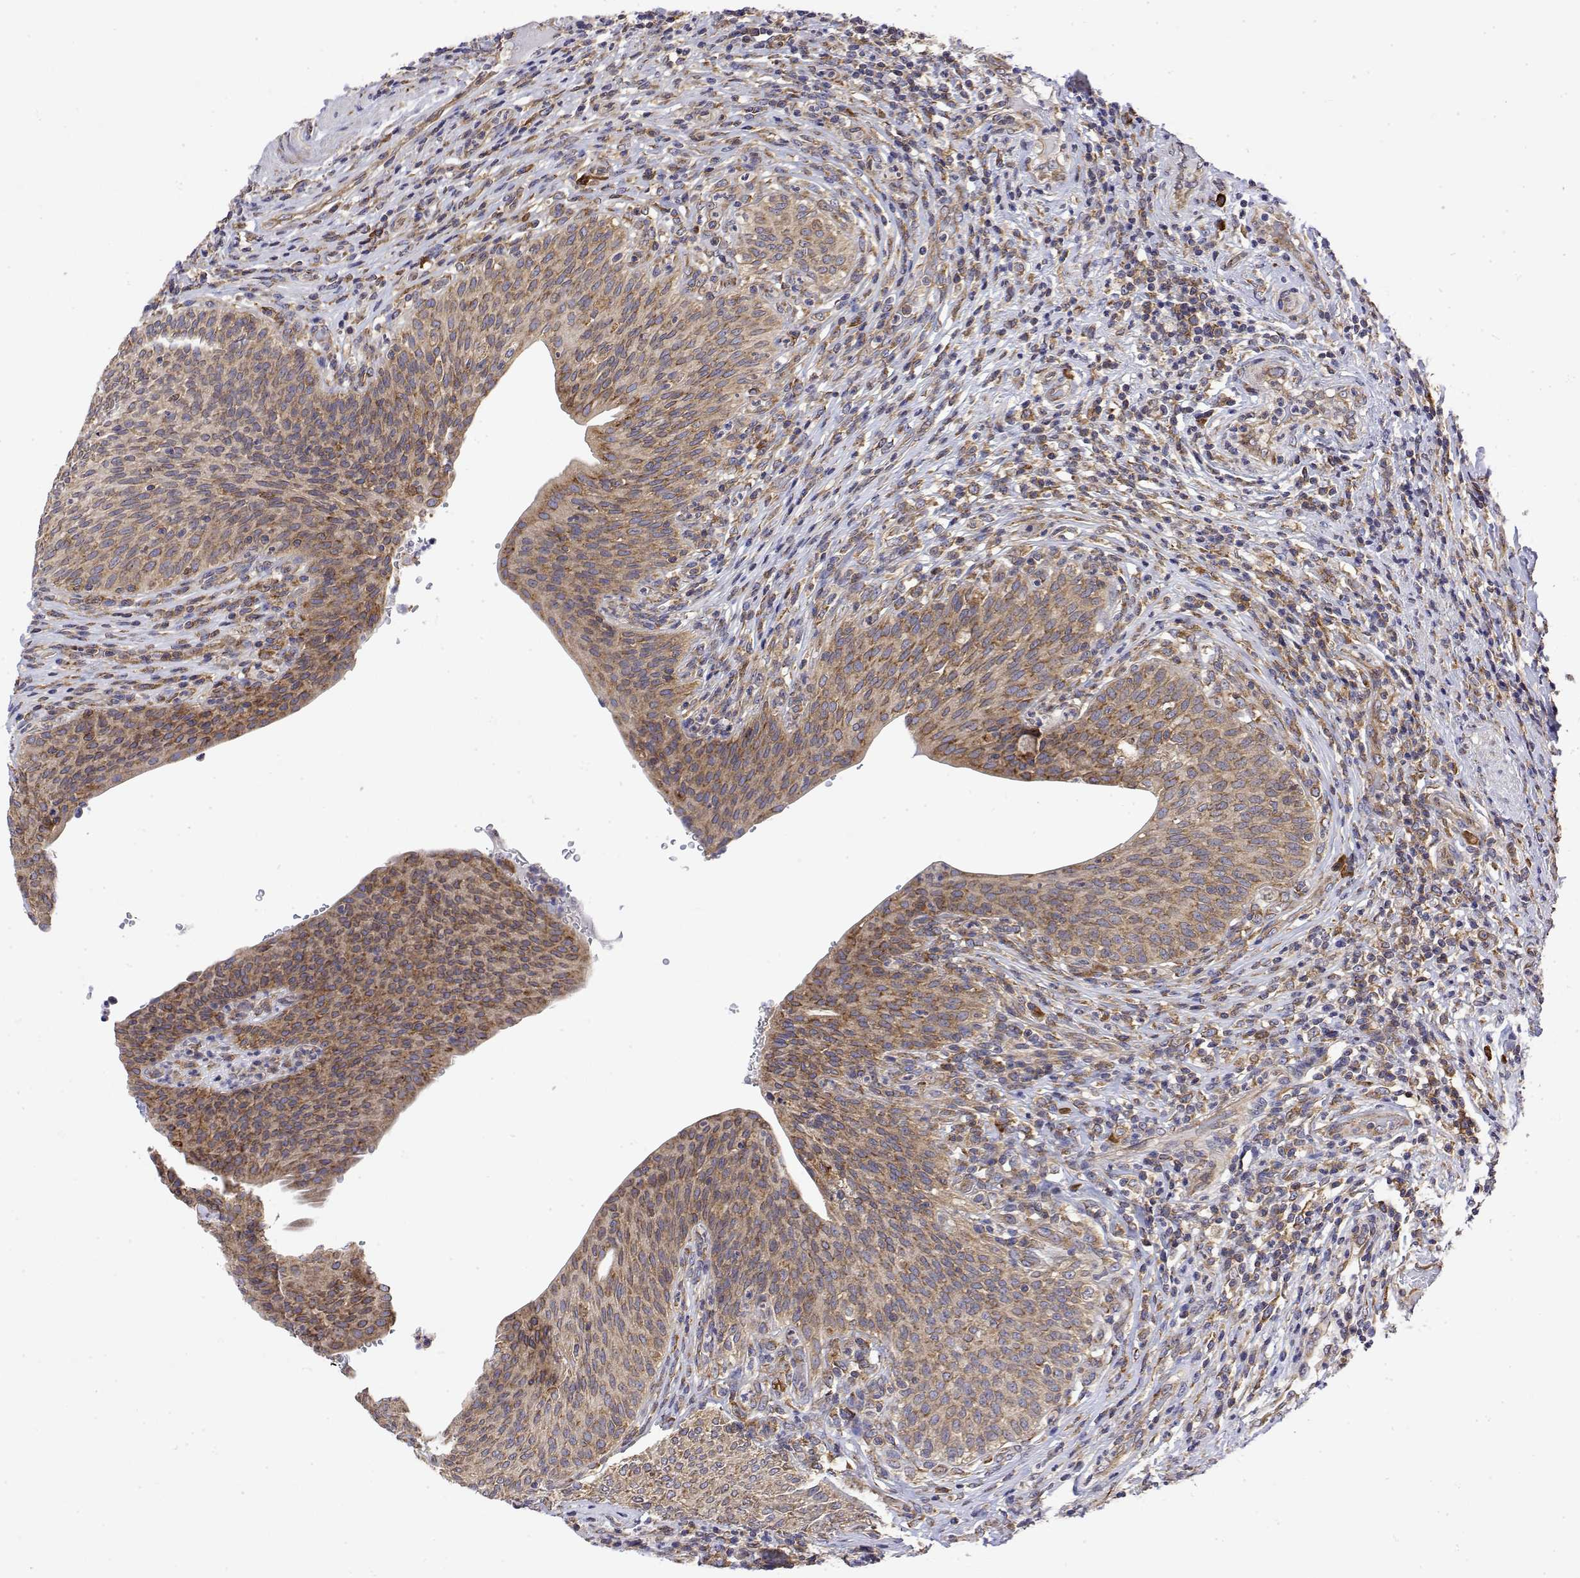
{"staining": {"intensity": "moderate", "quantity": "25%-75%", "location": "cytoplasmic/membranous"}, "tissue": "urinary bladder", "cell_type": "Urothelial cells", "image_type": "normal", "snomed": [{"axis": "morphology", "description": "Normal tissue, NOS"}, {"axis": "topography", "description": "Urinary bladder"}, {"axis": "topography", "description": "Peripheral nerve tissue"}], "caption": "This photomicrograph exhibits IHC staining of normal urinary bladder, with medium moderate cytoplasmic/membranous expression in approximately 25%-75% of urothelial cells.", "gene": "EEF1G", "patient": {"sex": "male", "age": 66}}